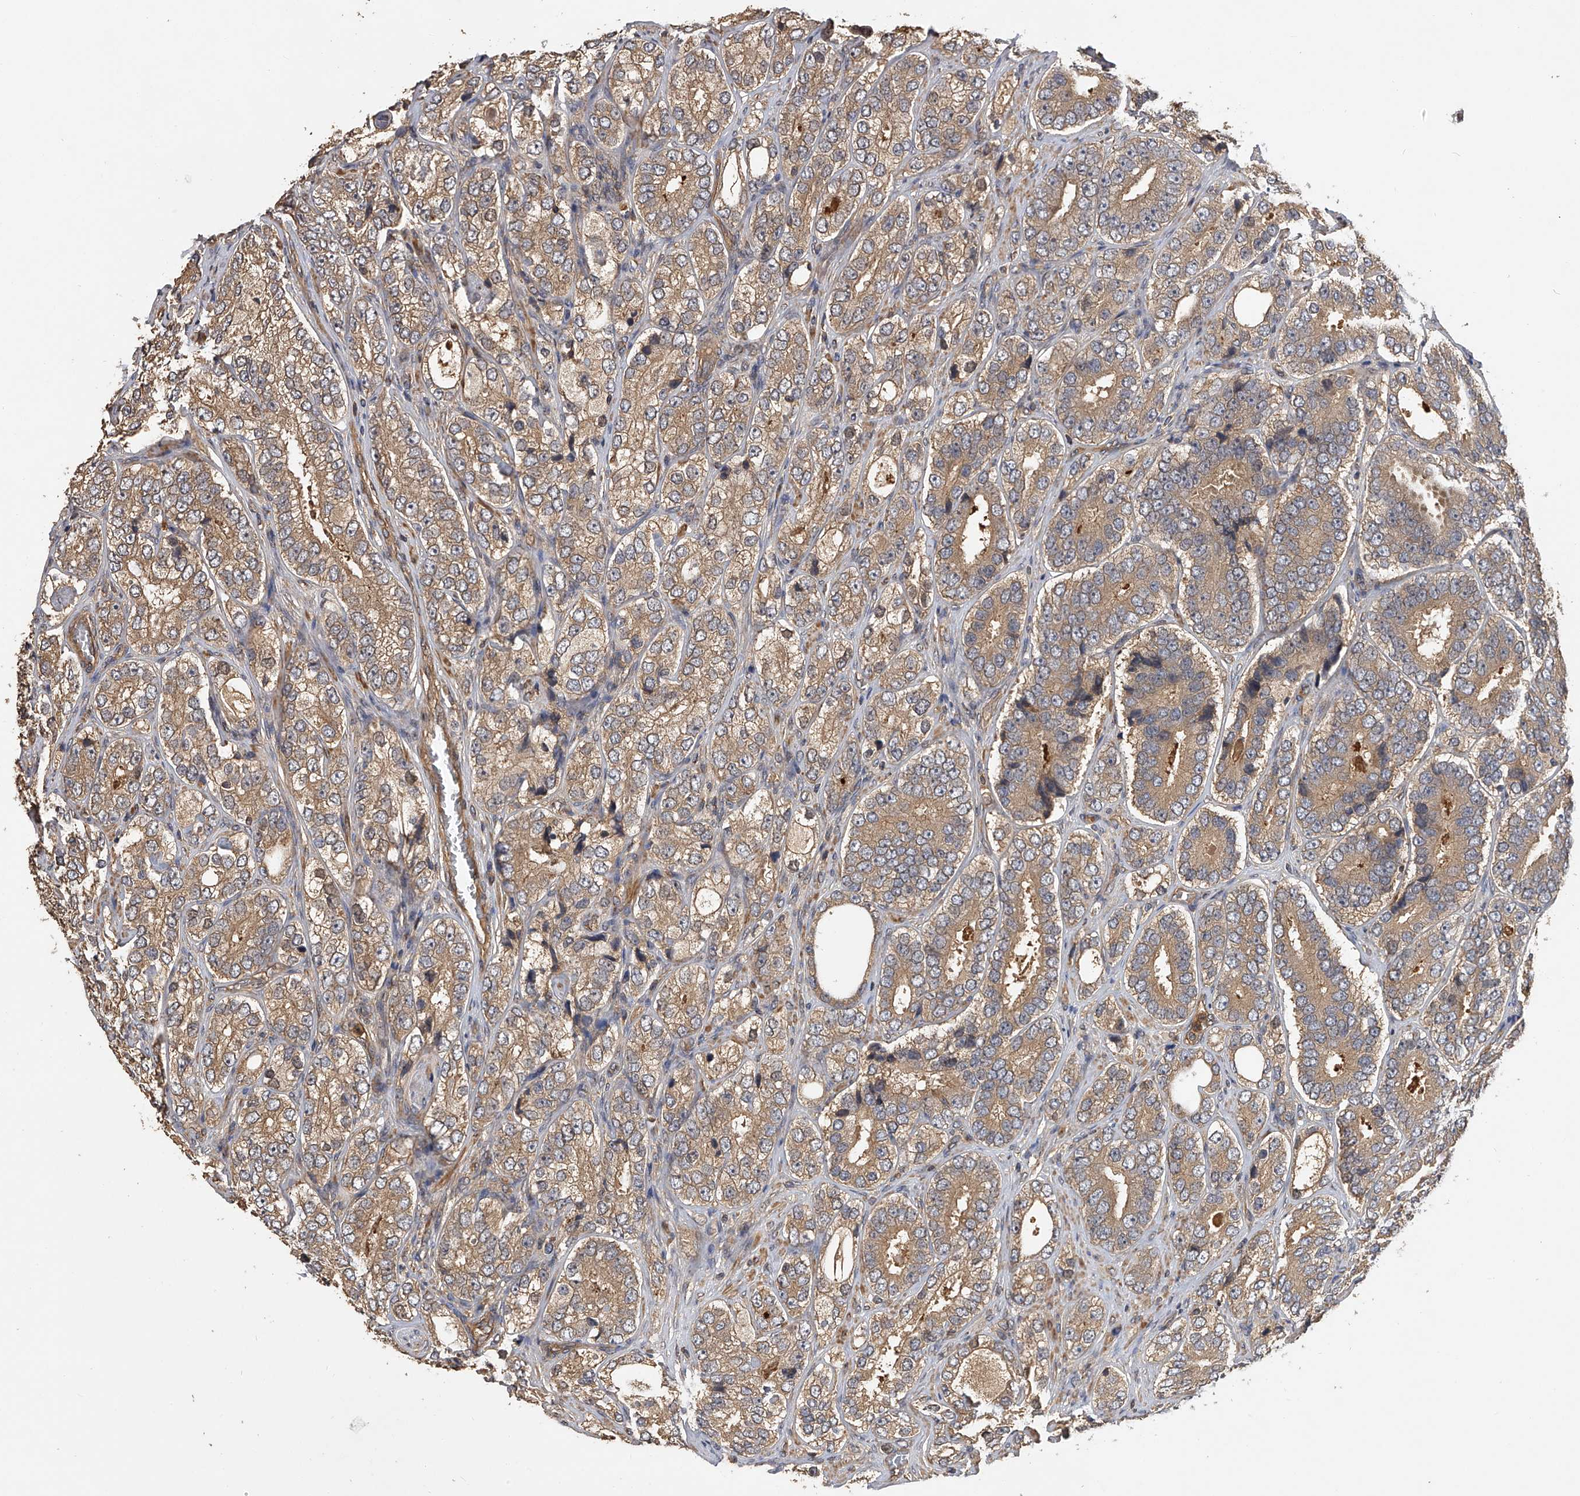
{"staining": {"intensity": "moderate", "quantity": ">75%", "location": "cytoplasmic/membranous"}, "tissue": "prostate cancer", "cell_type": "Tumor cells", "image_type": "cancer", "snomed": [{"axis": "morphology", "description": "Adenocarcinoma, High grade"}, {"axis": "topography", "description": "Prostate"}], "caption": "High-magnification brightfield microscopy of prostate cancer stained with DAB (3,3'-diaminobenzidine) (brown) and counterstained with hematoxylin (blue). tumor cells exhibit moderate cytoplasmic/membranous positivity is appreciated in about>75% of cells.", "gene": "PTPRA", "patient": {"sex": "male", "age": 56}}